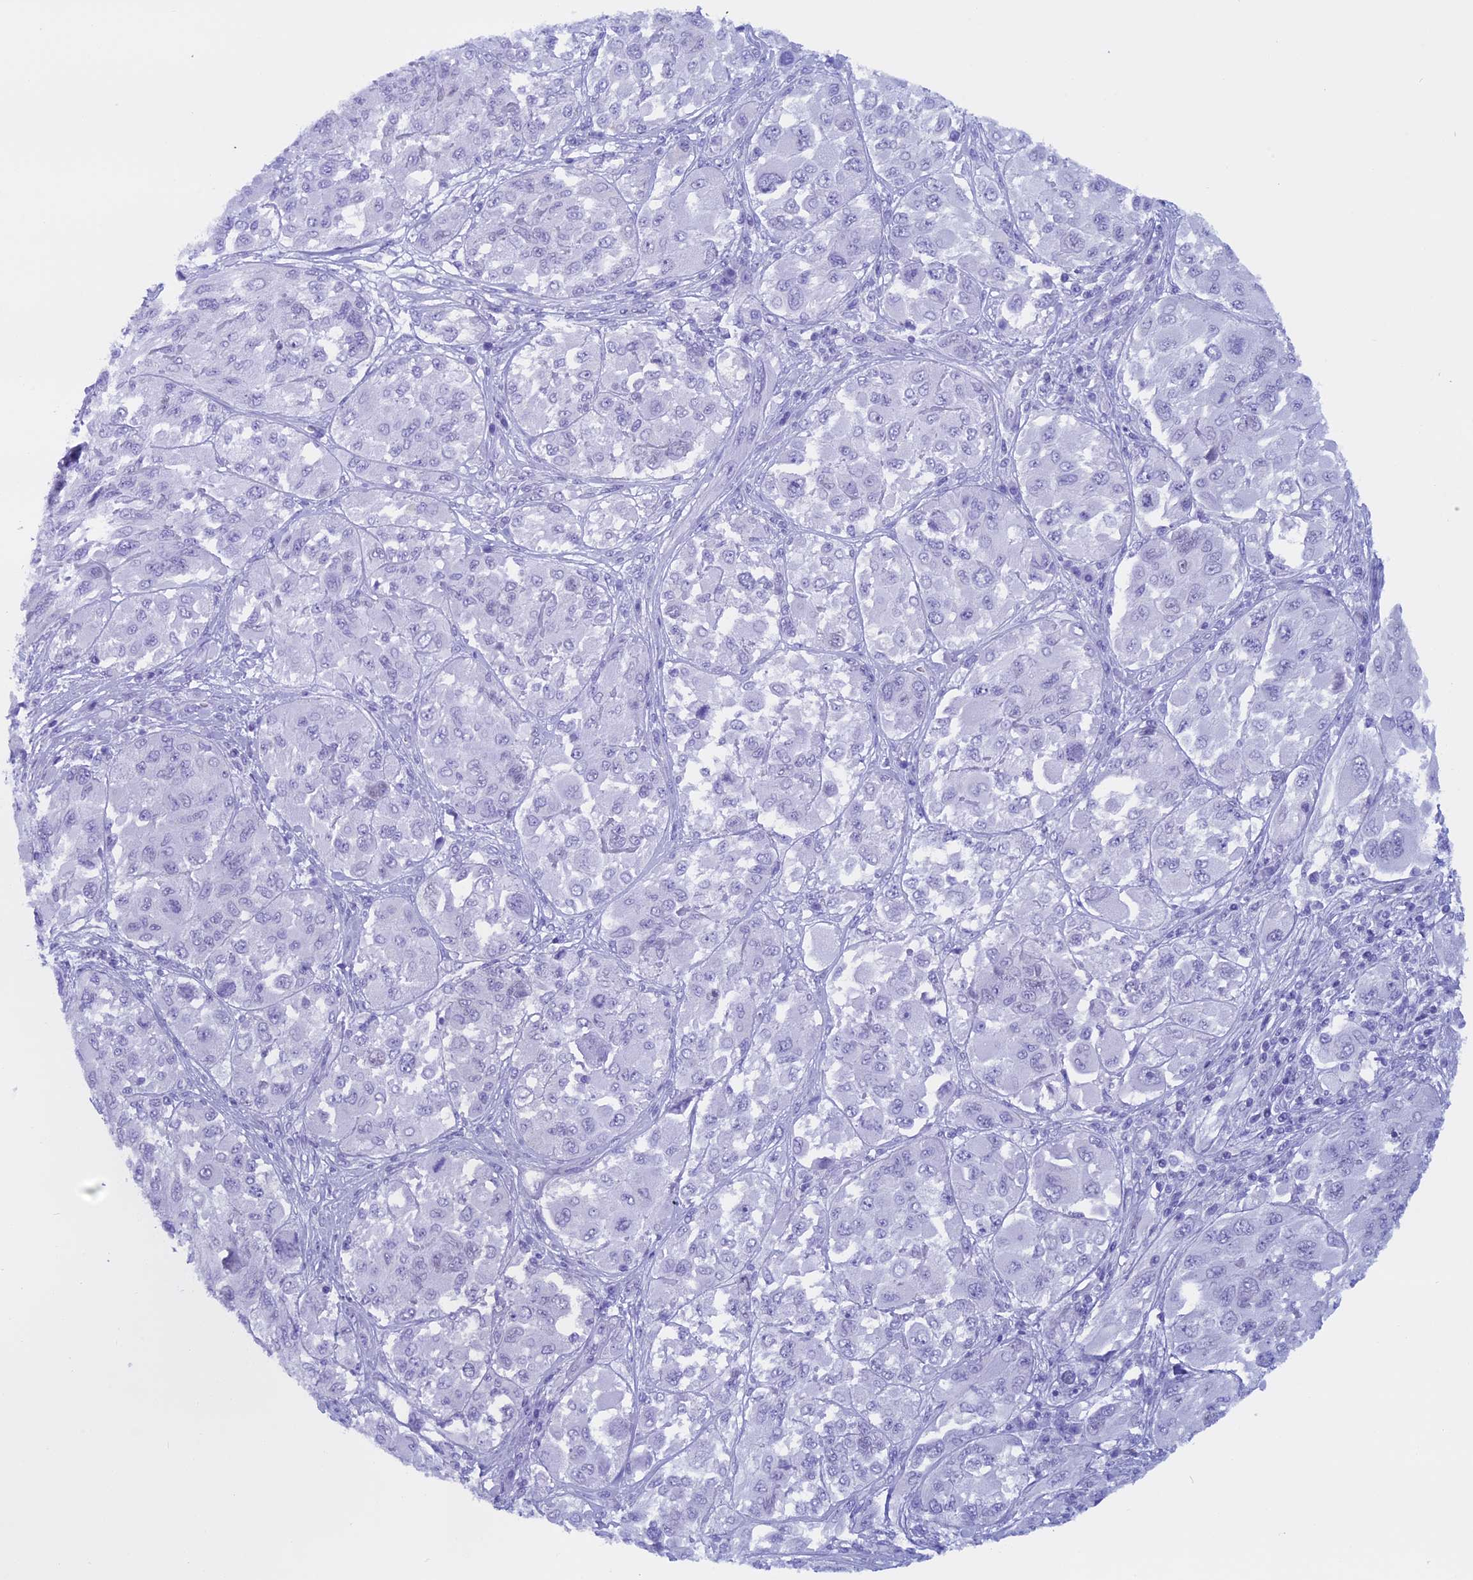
{"staining": {"intensity": "negative", "quantity": "none", "location": "none"}, "tissue": "melanoma", "cell_type": "Tumor cells", "image_type": "cancer", "snomed": [{"axis": "morphology", "description": "Malignant melanoma, NOS"}, {"axis": "topography", "description": "Skin"}], "caption": "Immunohistochemistry image of human malignant melanoma stained for a protein (brown), which displays no expression in tumor cells. (Brightfield microscopy of DAB (3,3'-diaminobenzidine) immunohistochemistry (IHC) at high magnification).", "gene": "FAM169A", "patient": {"sex": "female", "age": 91}}